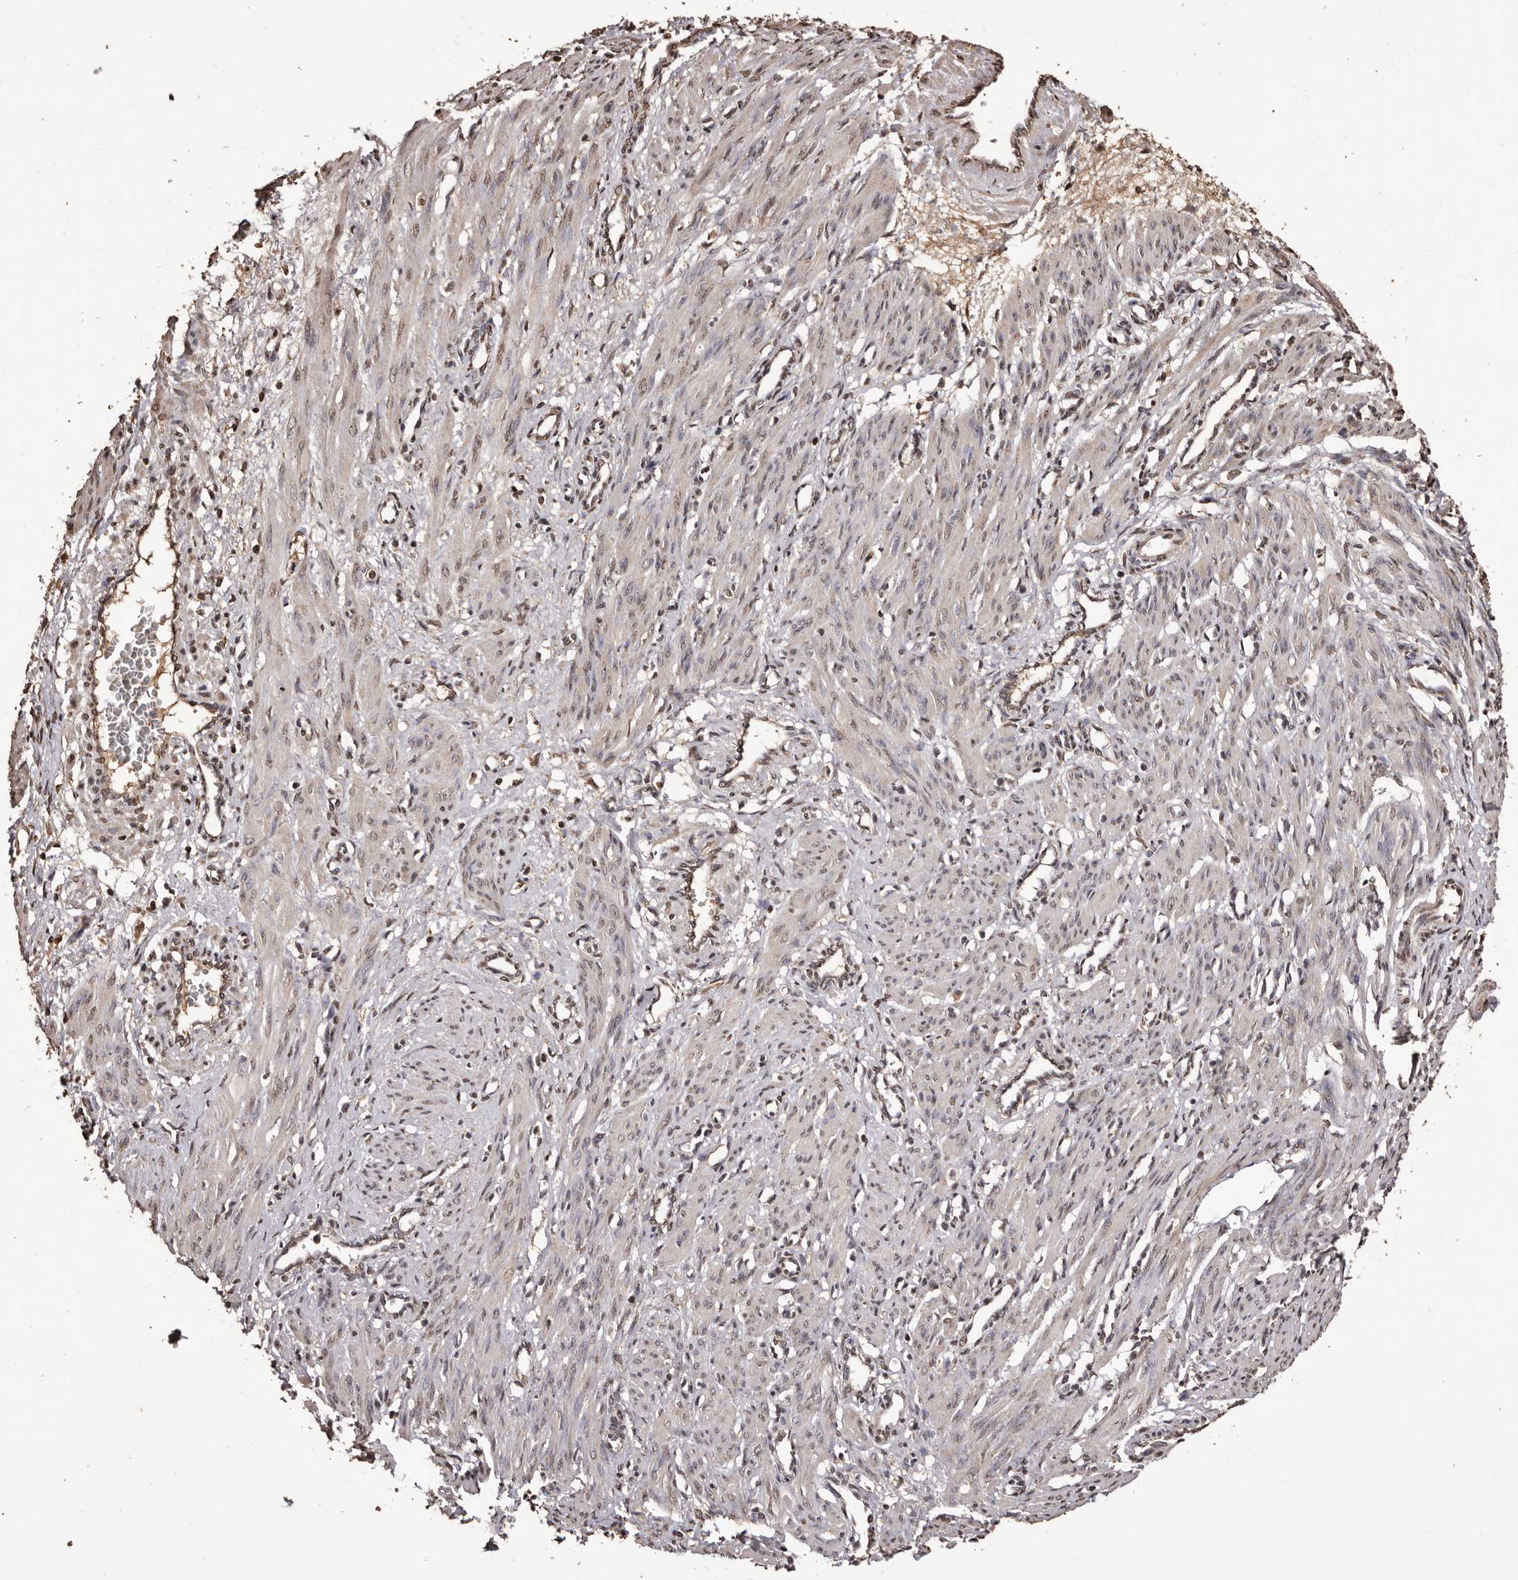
{"staining": {"intensity": "weak", "quantity": "<25%", "location": "nuclear"}, "tissue": "smooth muscle", "cell_type": "Smooth muscle cells", "image_type": "normal", "snomed": [{"axis": "morphology", "description": "Normal tissue, NOS"}, {"axis": "topography", "description": "Endometrium"}], "caption": "High power microscopy image of an immunohistochemistry micrograph of normal smooth muscle, revealing no significant staining in smooth muscle cells.", "gene": "NAV1", "patient": {"sex": "female", "age": 33}}